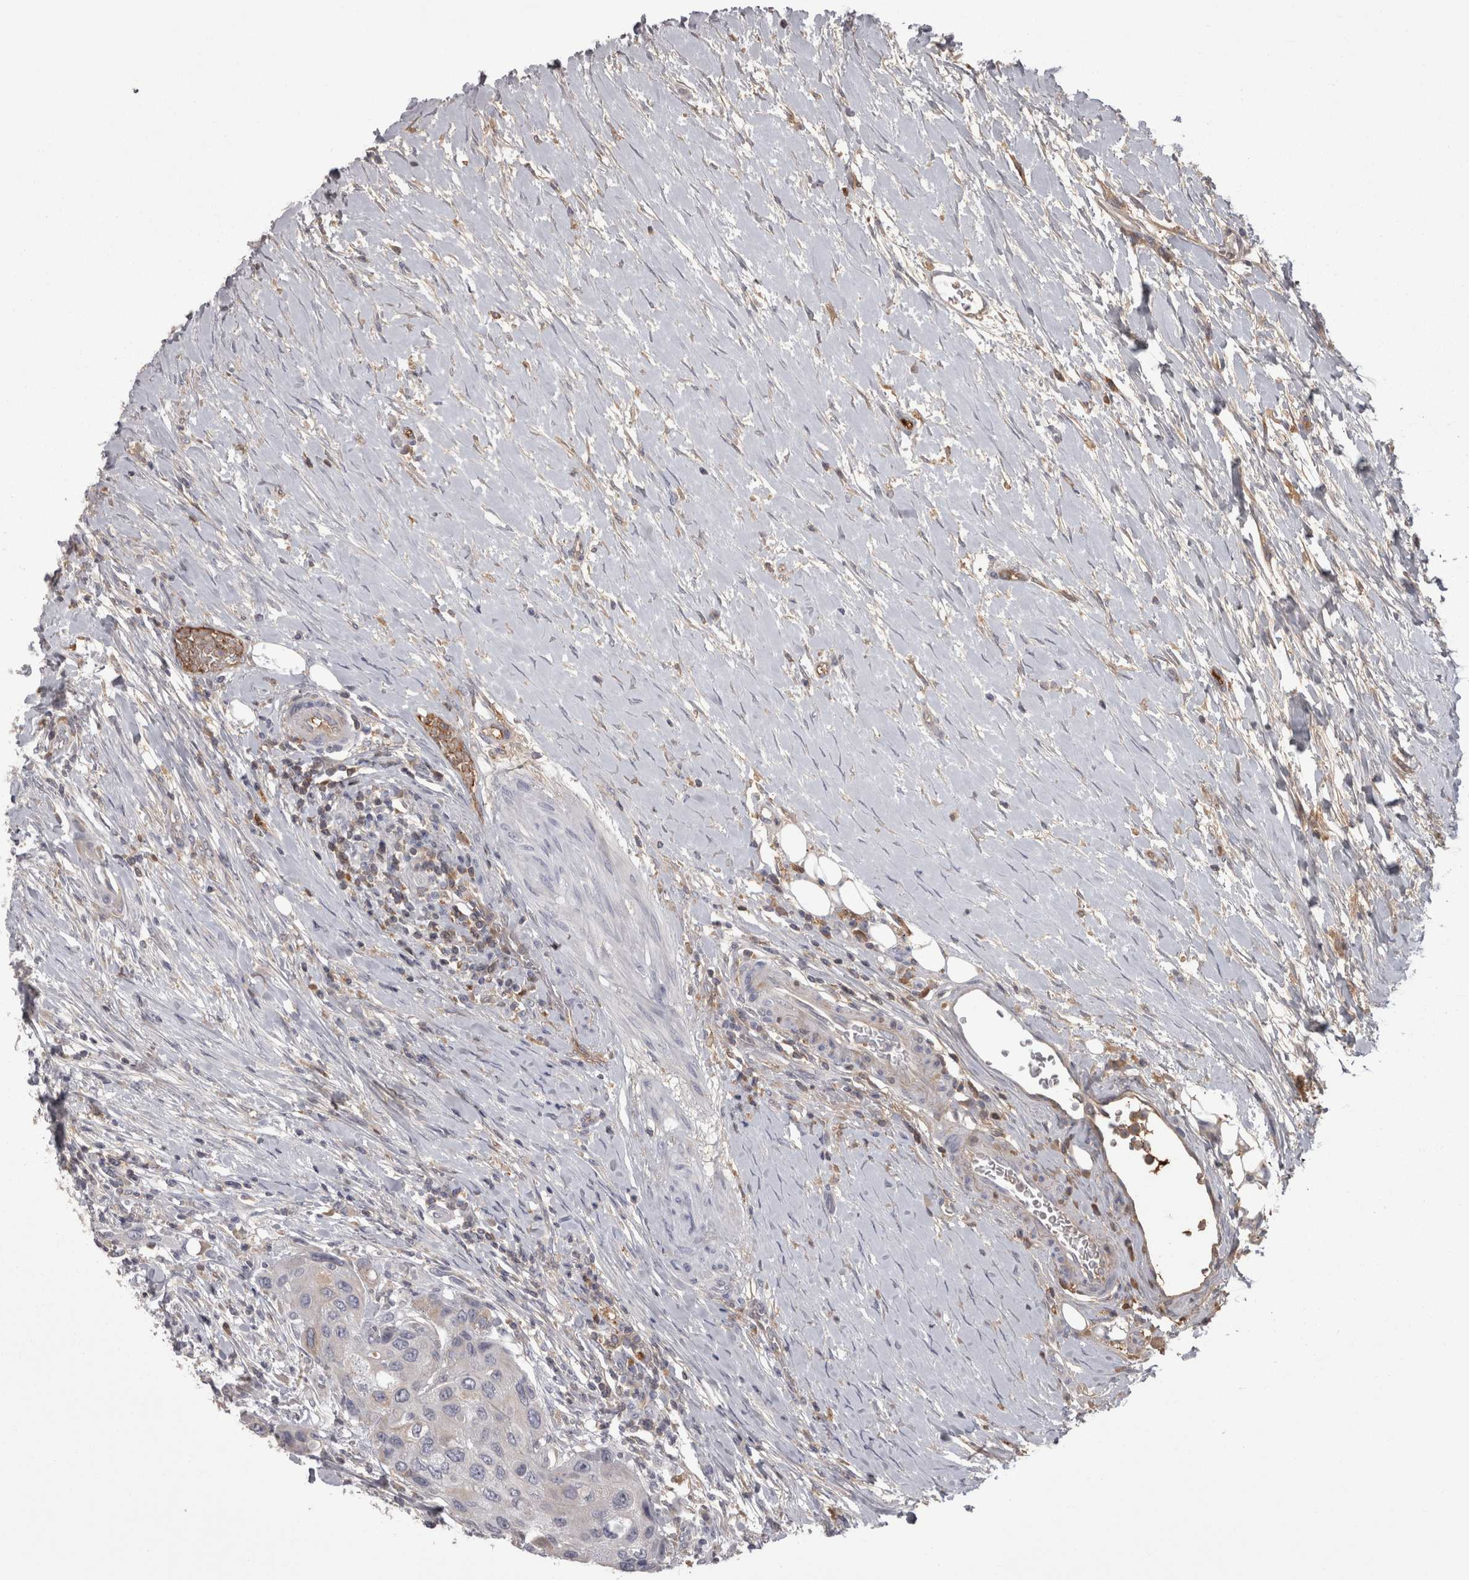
{"staining": {"intensity": "weak", "quantity": "25%-75%", "location": "cytoplasmic/membranous"}, "tissue": "urothelial cancer", "cell_type": "Tumor cells", "image_type": "cancer", "snomed": [{"axis": "morphology", "description": "Urothelial carcinoma, High grade"}, {"axis": "topography", "description": "Urinary bladder"}], "caption": "A low amount of weak cytoplasmic/membranous positivity is appreciated in approximately 25%-75% of tumor cells in urothelial cancer tissue.", "gene": "SAA4", "patient": {"sex": "female", "age": 56}}